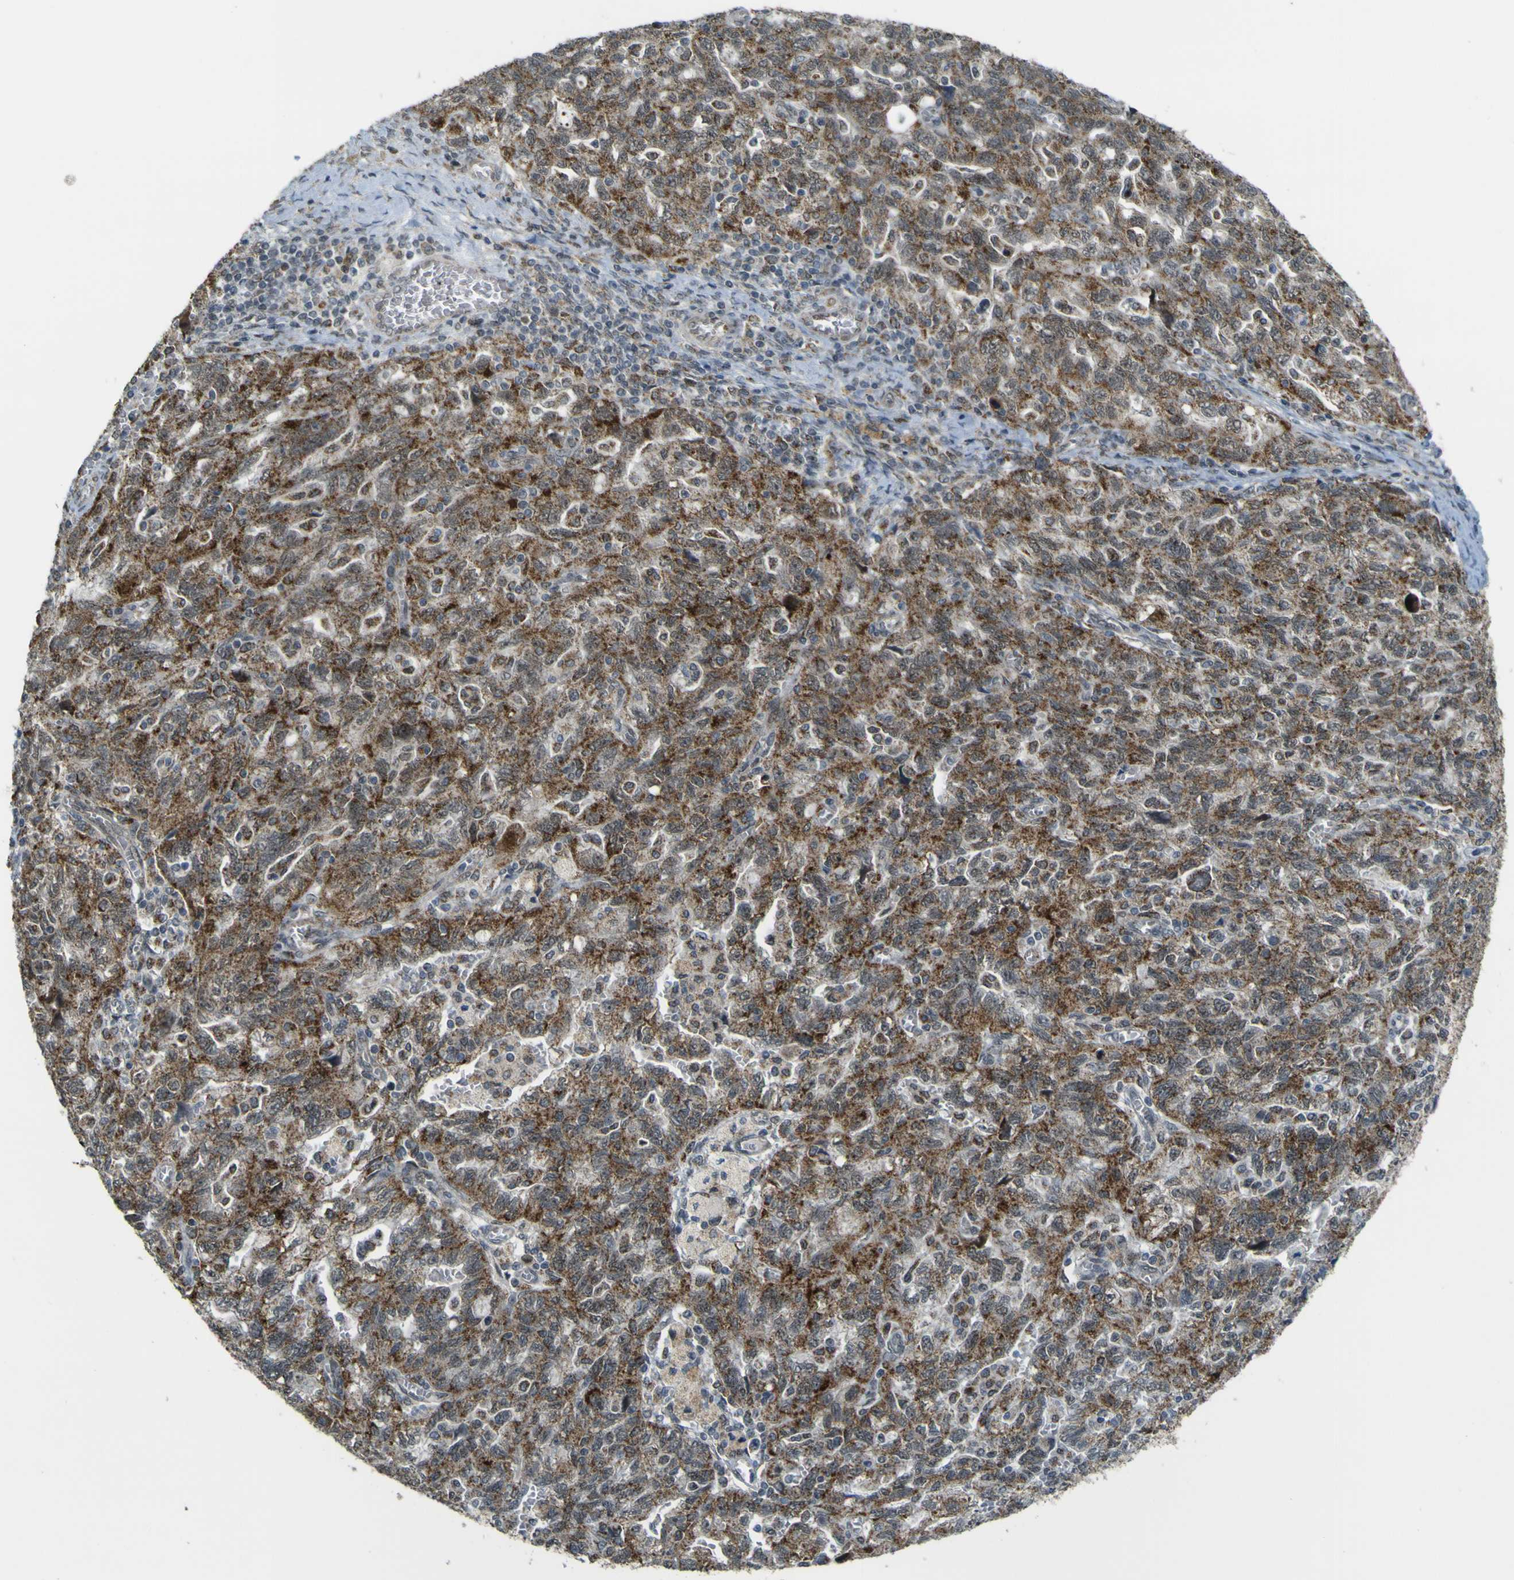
{"staining": {"intensity": "strong", "quantity": ">75%", "location": "cytoplasmic/membranous"}, "tissue": "ovarian cancer", "cell_type": "Tumor cells", "image_type": "cancer", "snomed": [{"axis": "morphology", "description": "Carcinoma, NOS"}, {"axis": "morphology", "description": "Cystadenocarcinoma, serous, NOS"}, {"axis": "topography", "description": "Ovary"}], "caption": "IHC image of neoplastic tissue: serous cystadenocarcinoma (ovarian) stained using immunohistochemistry (IHC) exhibits high levels of strong protein expression localized specifically in the cytoplasmic/membranous of tumor cells, appearing as a cytoplasmic/membranous brown color.", "gene": "ACBD5", "patient": {"sex": "female", "age": 69}}